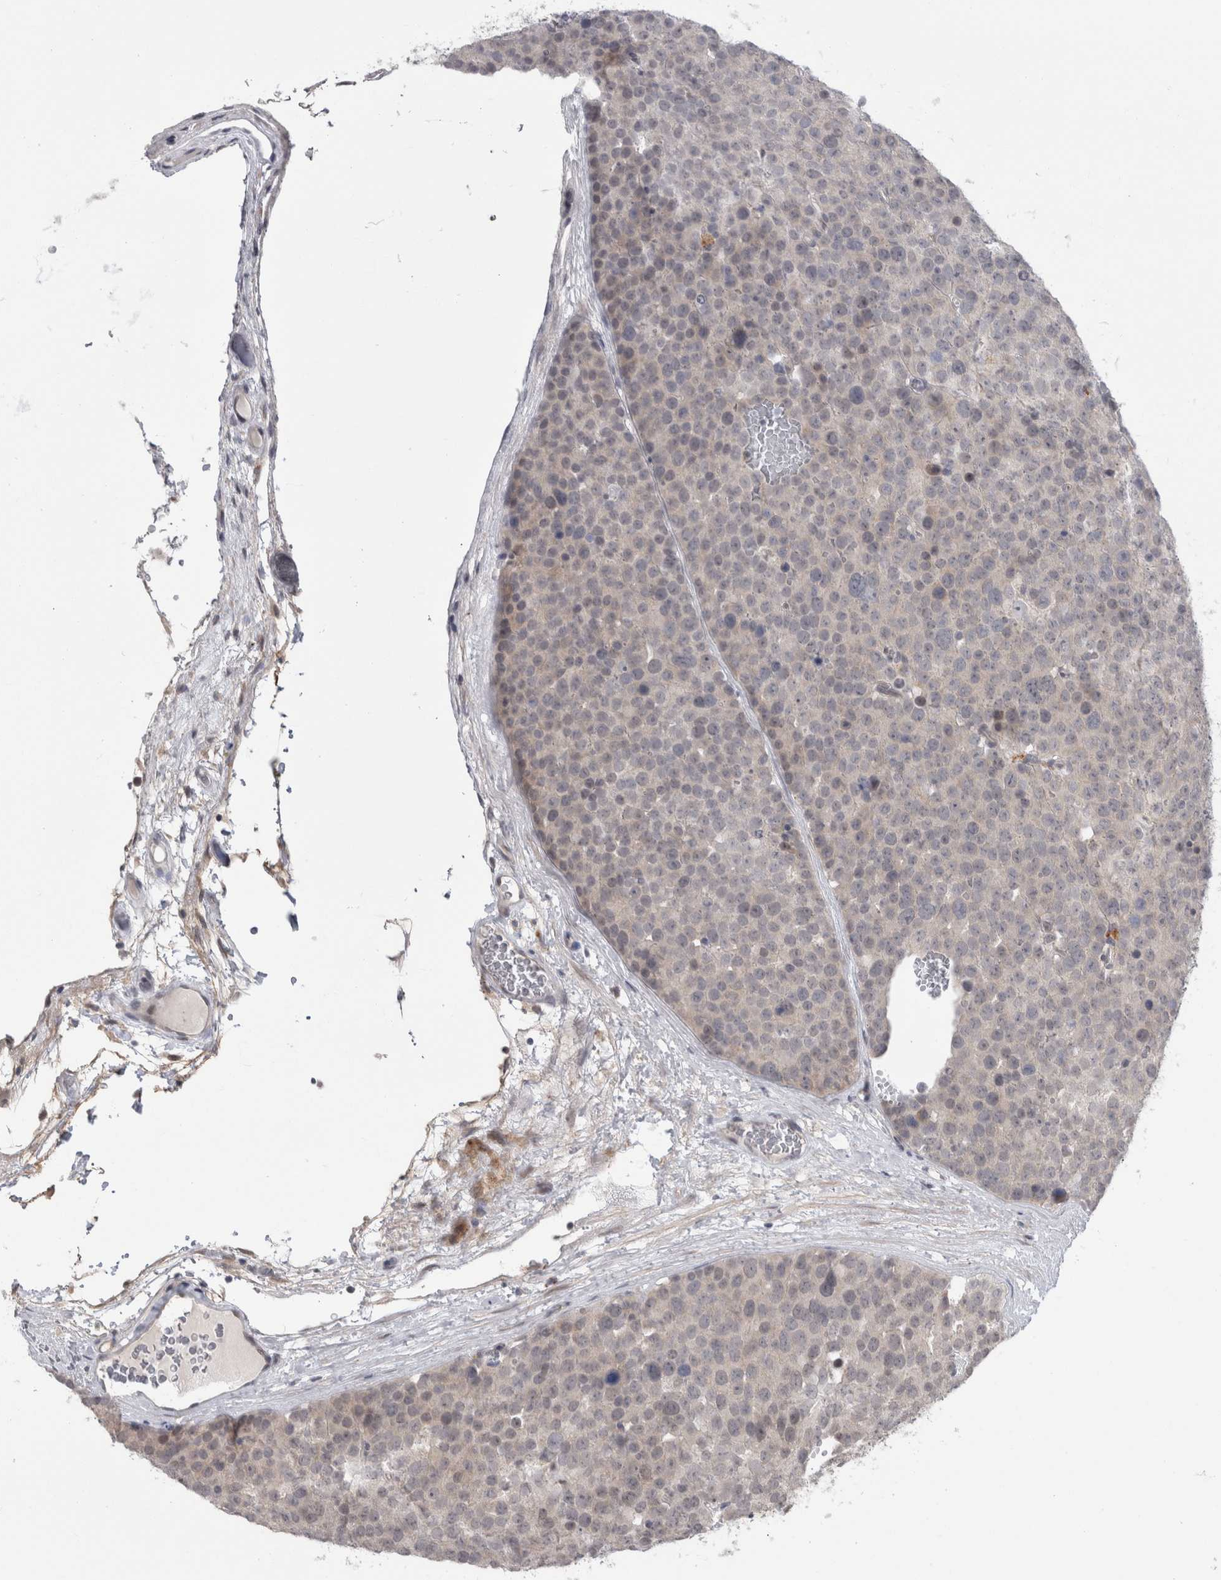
{"staining": {"intensity": "weak", "quantity": "<25%", "location": "nuclear"}, "tissue": "testis cancer", "cell_type": "Tumor cells", "image_type": "cancer", "snomed": [{"axis": "morphology", "description": "Seminoma, NOS"}, {"axis": "topography", "description": "Testis"}], "caption": "The histopathology image shows no staining of tumor cells in testis cancer (seminoma). (IHC, brightfield microscopy, high magnification).", "gene": "MTBP", "patient": {"sex": "male", "age": 71}}